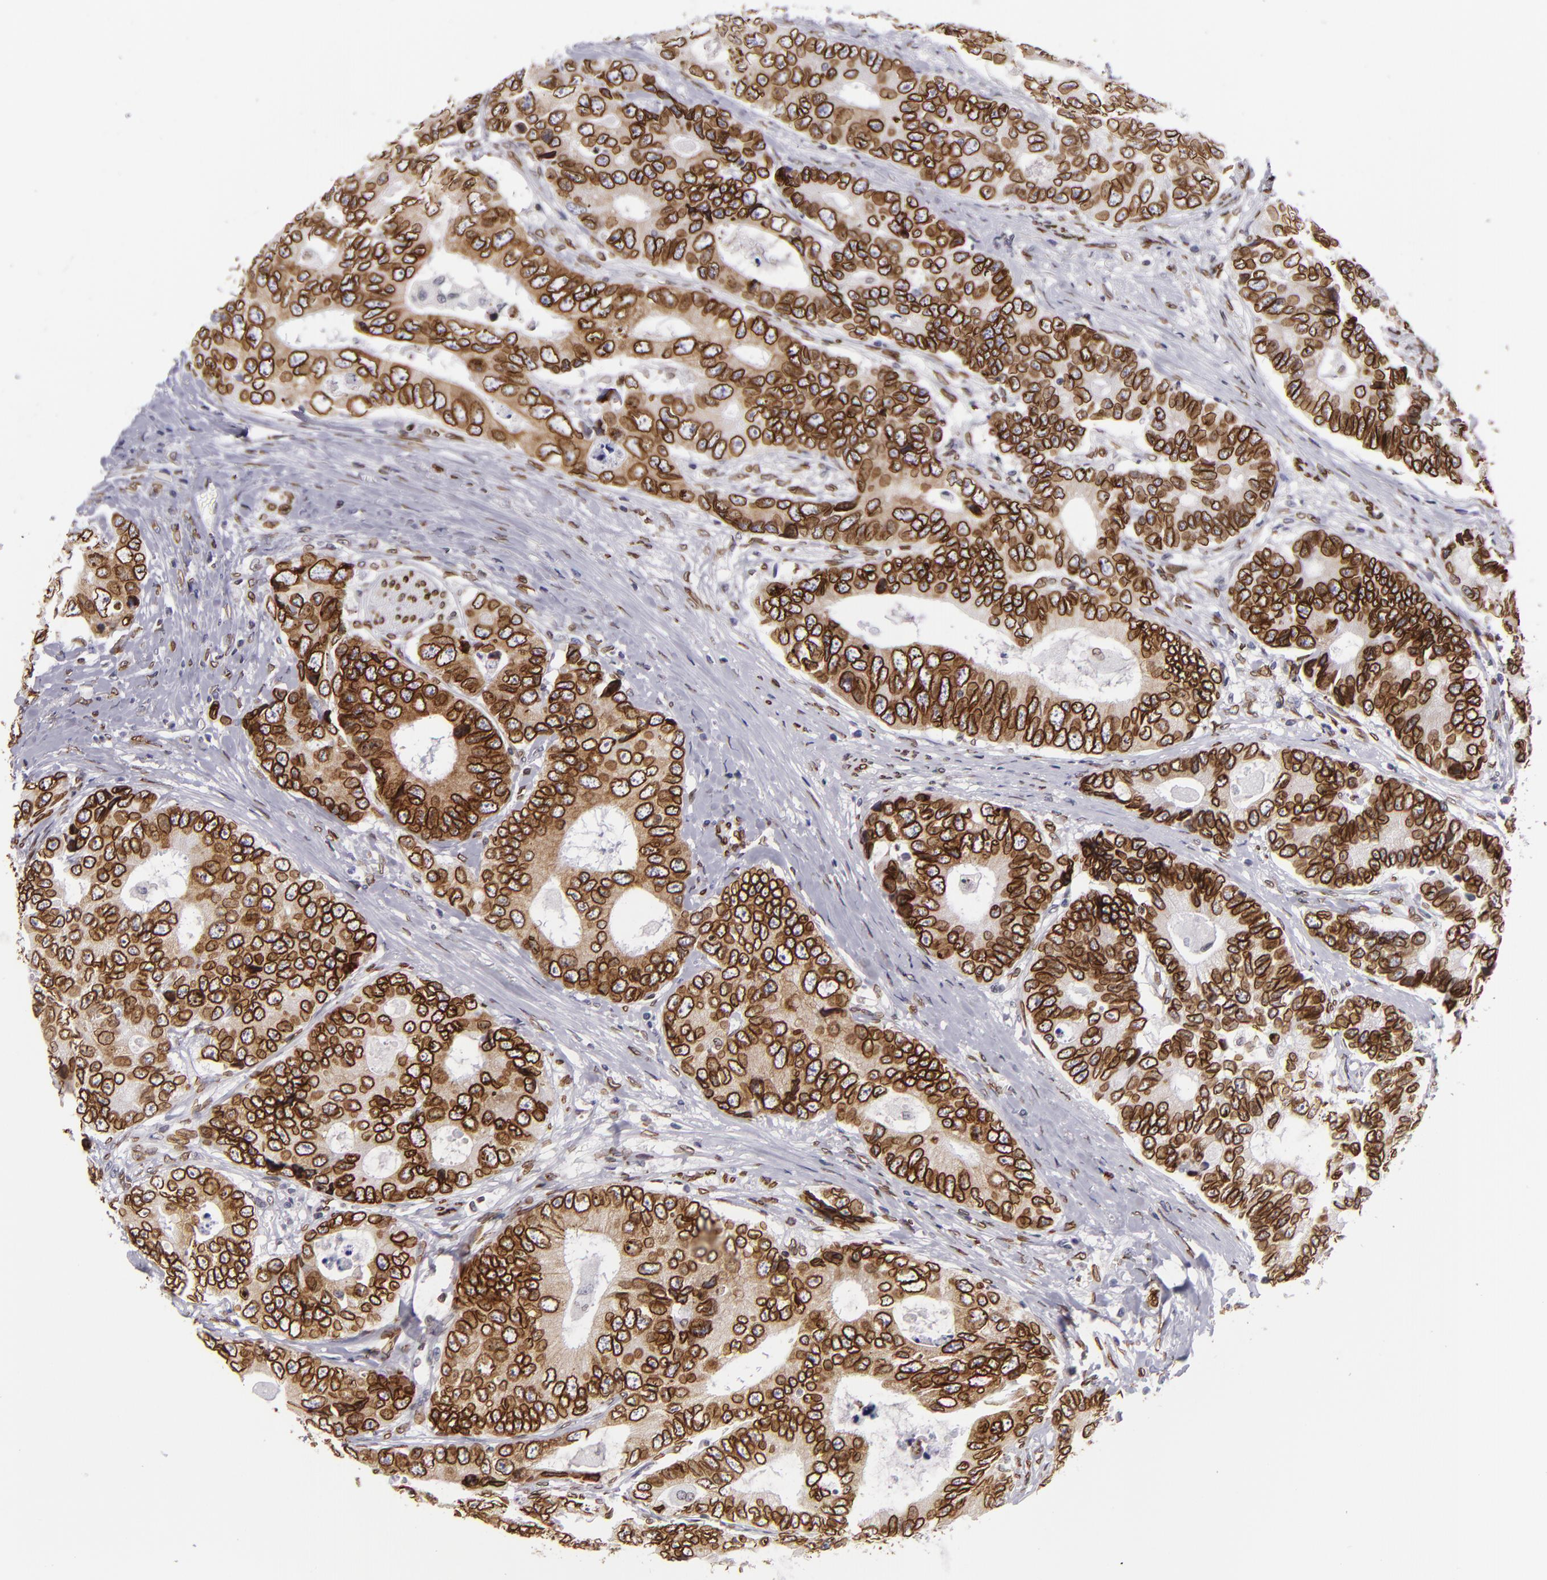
{"staining": {"intensity": "strong", "quantity": ">75%", "location": "cytoplasmic/membranous,nuclear"}, "tissue": "colorectal cancer", "cell_type": "Tumor cells", "image_type": "cancer", "snomed": [{"axis": "morphology", "description": "Adenocarcinoma, NOS"}, {"axis": "topography", "description": "Rectum"}], "caption": "Protein expression analysis of human colorectal adenocarcinoma reveals strong cytoplasmic/membranous and nuclear staining in about >75% of tumor cells.", "gene": "EMD", "patient": {"sex": "female", "age": 67}}